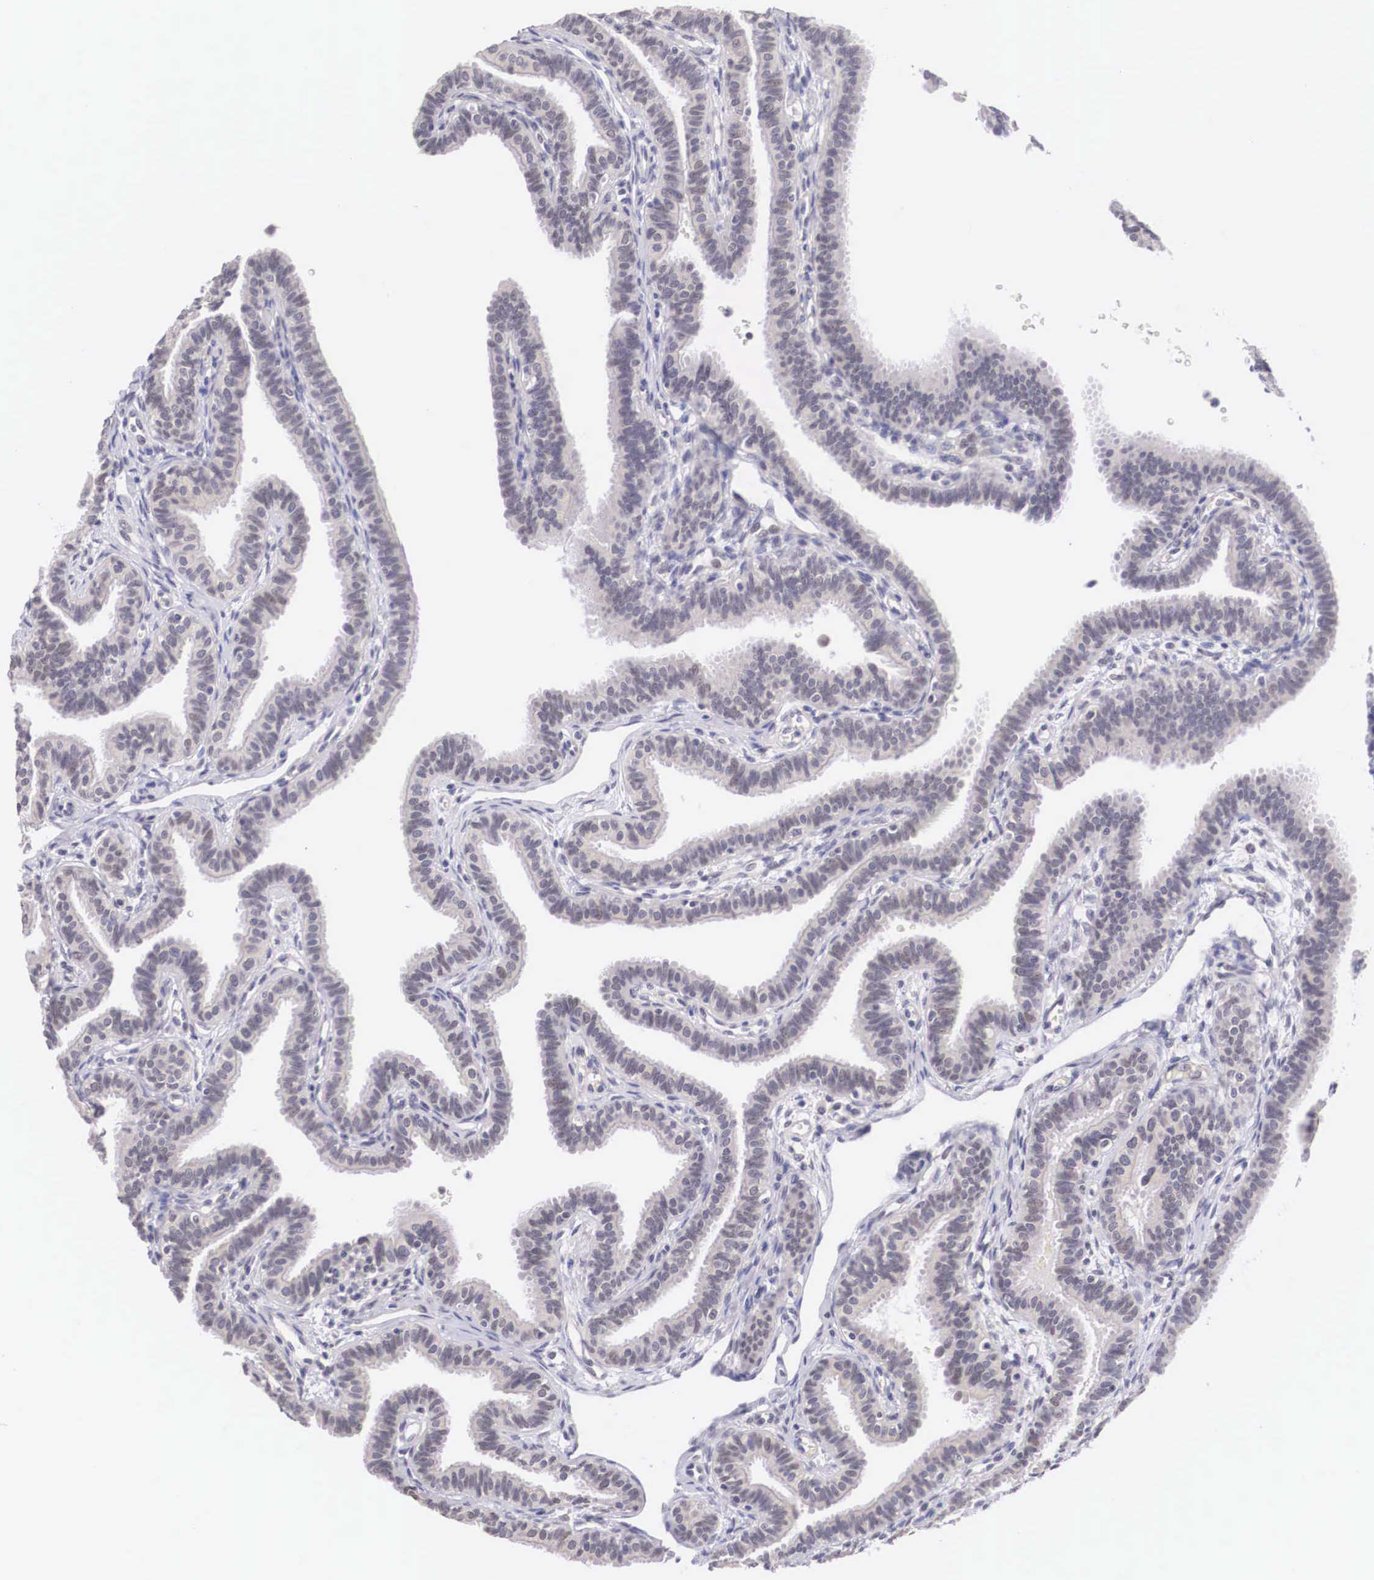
{"staining": {"intensity": "weak", "quantity": "25%-75%", "location": "nuclear"}, "tissue": "fallopian tube", "cell_type": "Glandular cells", "image_type": "normal", "snomed": [{"axis": "morphology", "description": "Normal tissue, NOS"}, {"axis": "topography", "description": "Fallopian tube"}], "caption": "The micrograph displays a brown stain indicating the presence of a protein in the nuclear of glandular cells in fallopian tube. Nuclei are stained in blue.", "gene": "ZNF275", "patient": {"sex": "female", "age": 32}}